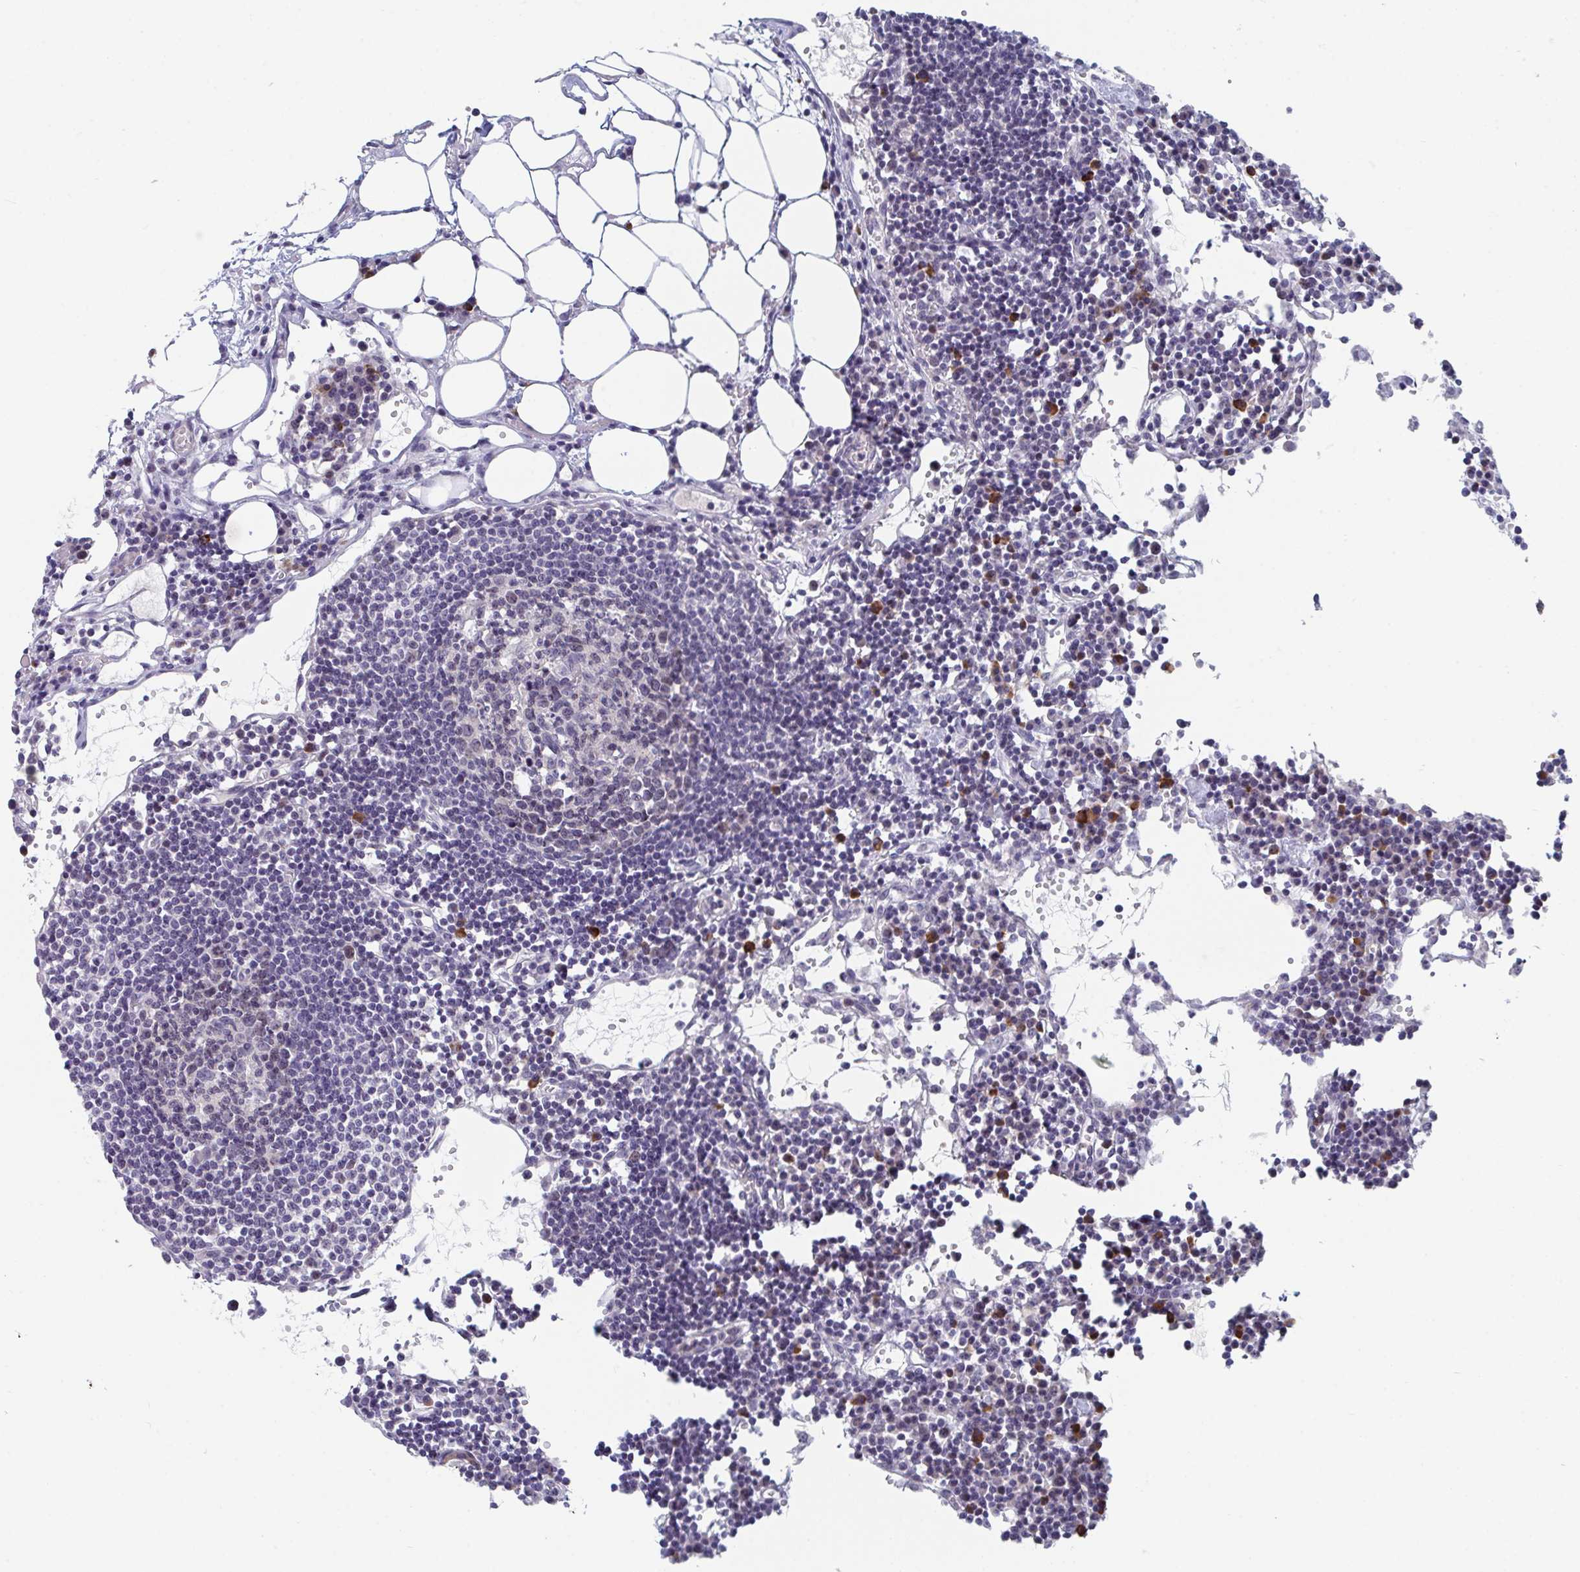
{"staining": {"intensity": "weak", "quantity": "<25%", "location": "nuclear"}, "tissue": "lymph node", "cell_type": "Germinal center cells", "image_type": "normal", "snomed": [{"axis": "morphology", "description": "Normal tissue, NOS"}, {"axis": "topography", "description": "Lymph node"}], "caption": "DAB (3,3'-diaminobenzidine) immunohistochemical staining of unremarkable human lymph node exhibits no significant staining in germinal center cells.", "gene": "CENPT", "patient": {"sex": "female", "age": 78}}